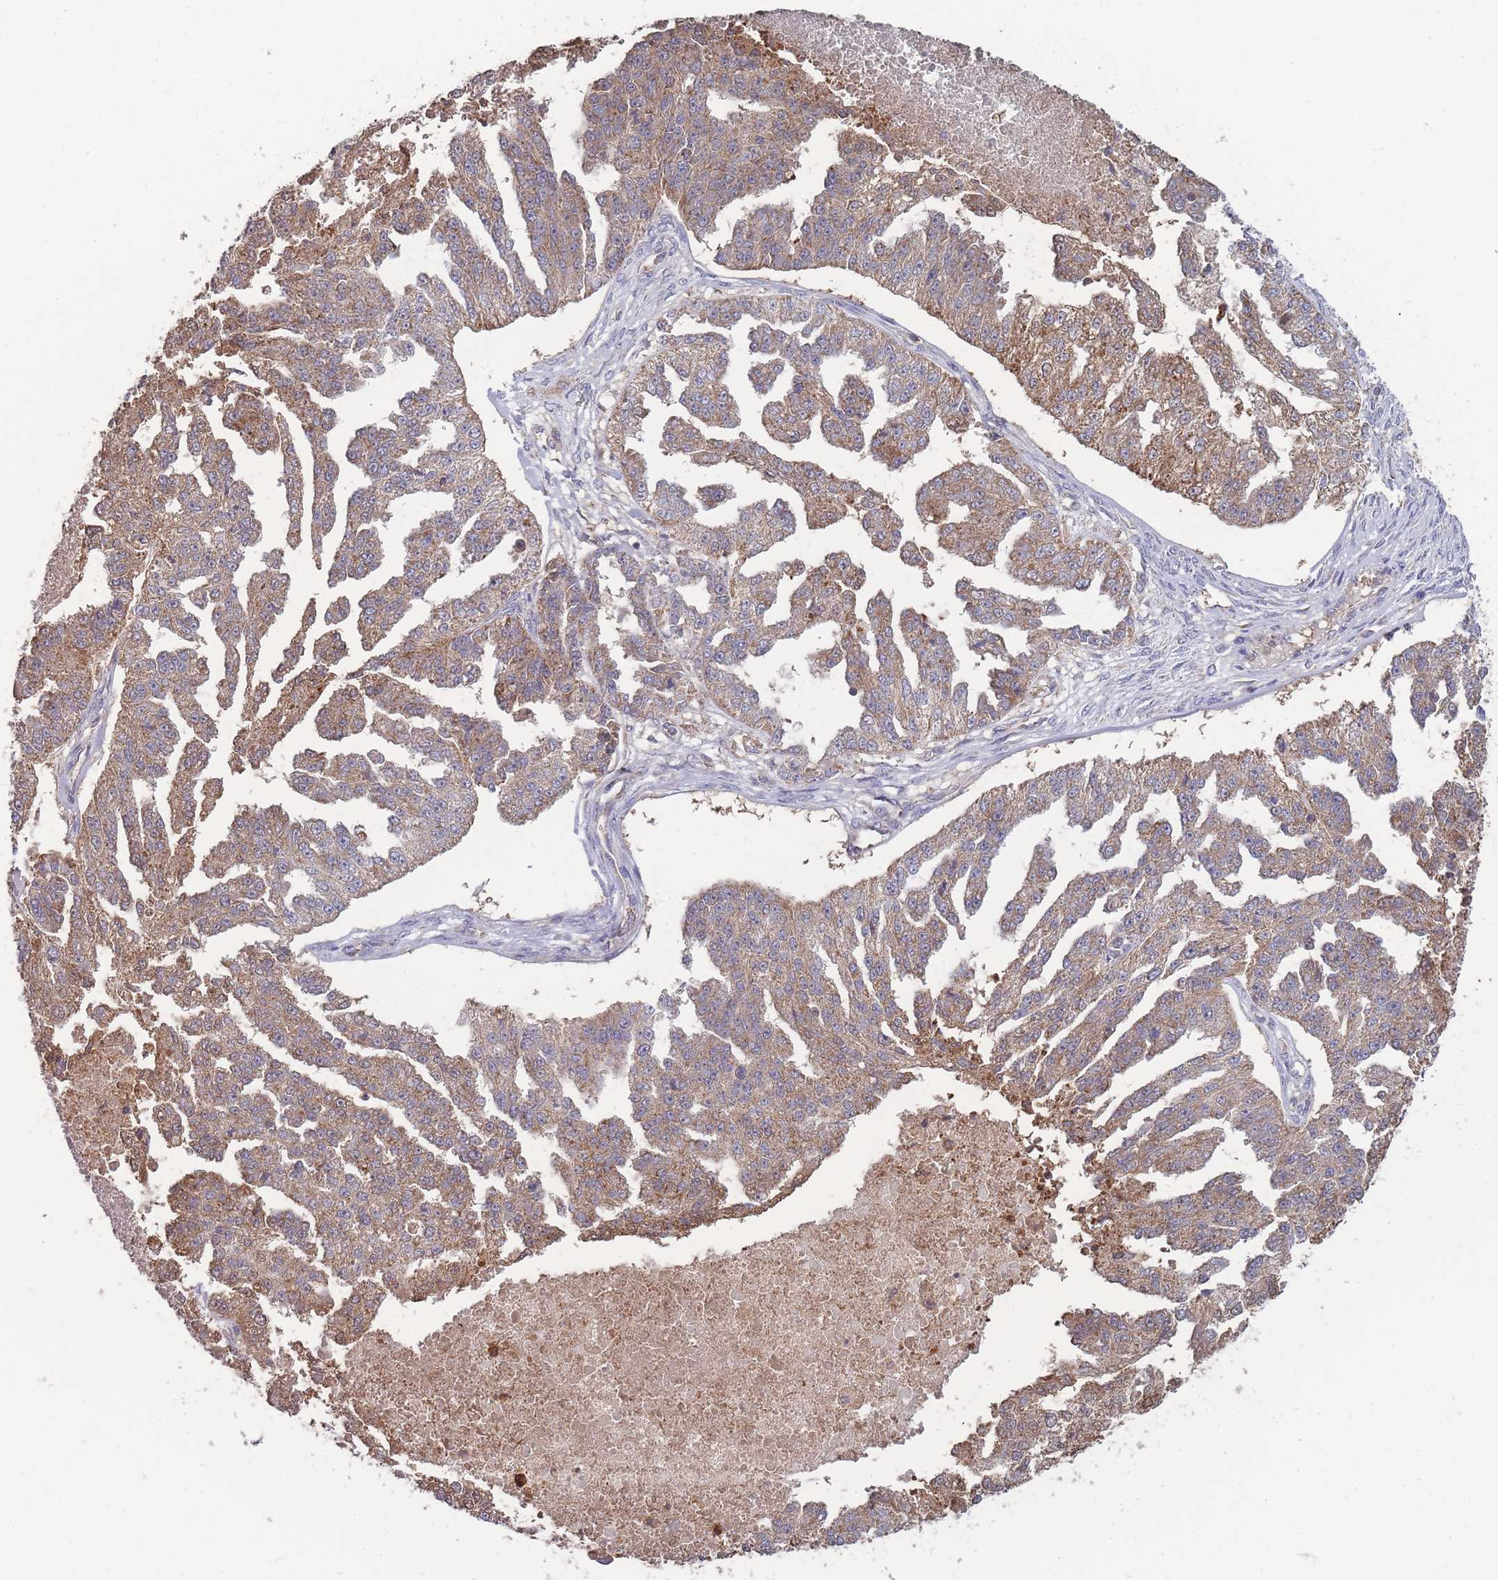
{"staining": {"intensity": "moderate", "quantity": ">75%", "location": "cytoplasmic/membranous"}, "tissue": "ovarian cancer", "cell_type": "Tumor cells", "image_type": "cancer", "snomed": [{"axis": "morphology", "description": "Cystadenocarcinoma, serous, NOS"}, {"axis": "topography", "description": "Ovary"}], "caption": "Human serous cystadenocarcinoma (ovarian) stained with a brown dye demonstrates moderate cytoplasmic/membranous positive staining in approximately >75% of tumor cells.", "gene": "SLC35B4", "patient": {"sex": "female", "age": 58}}